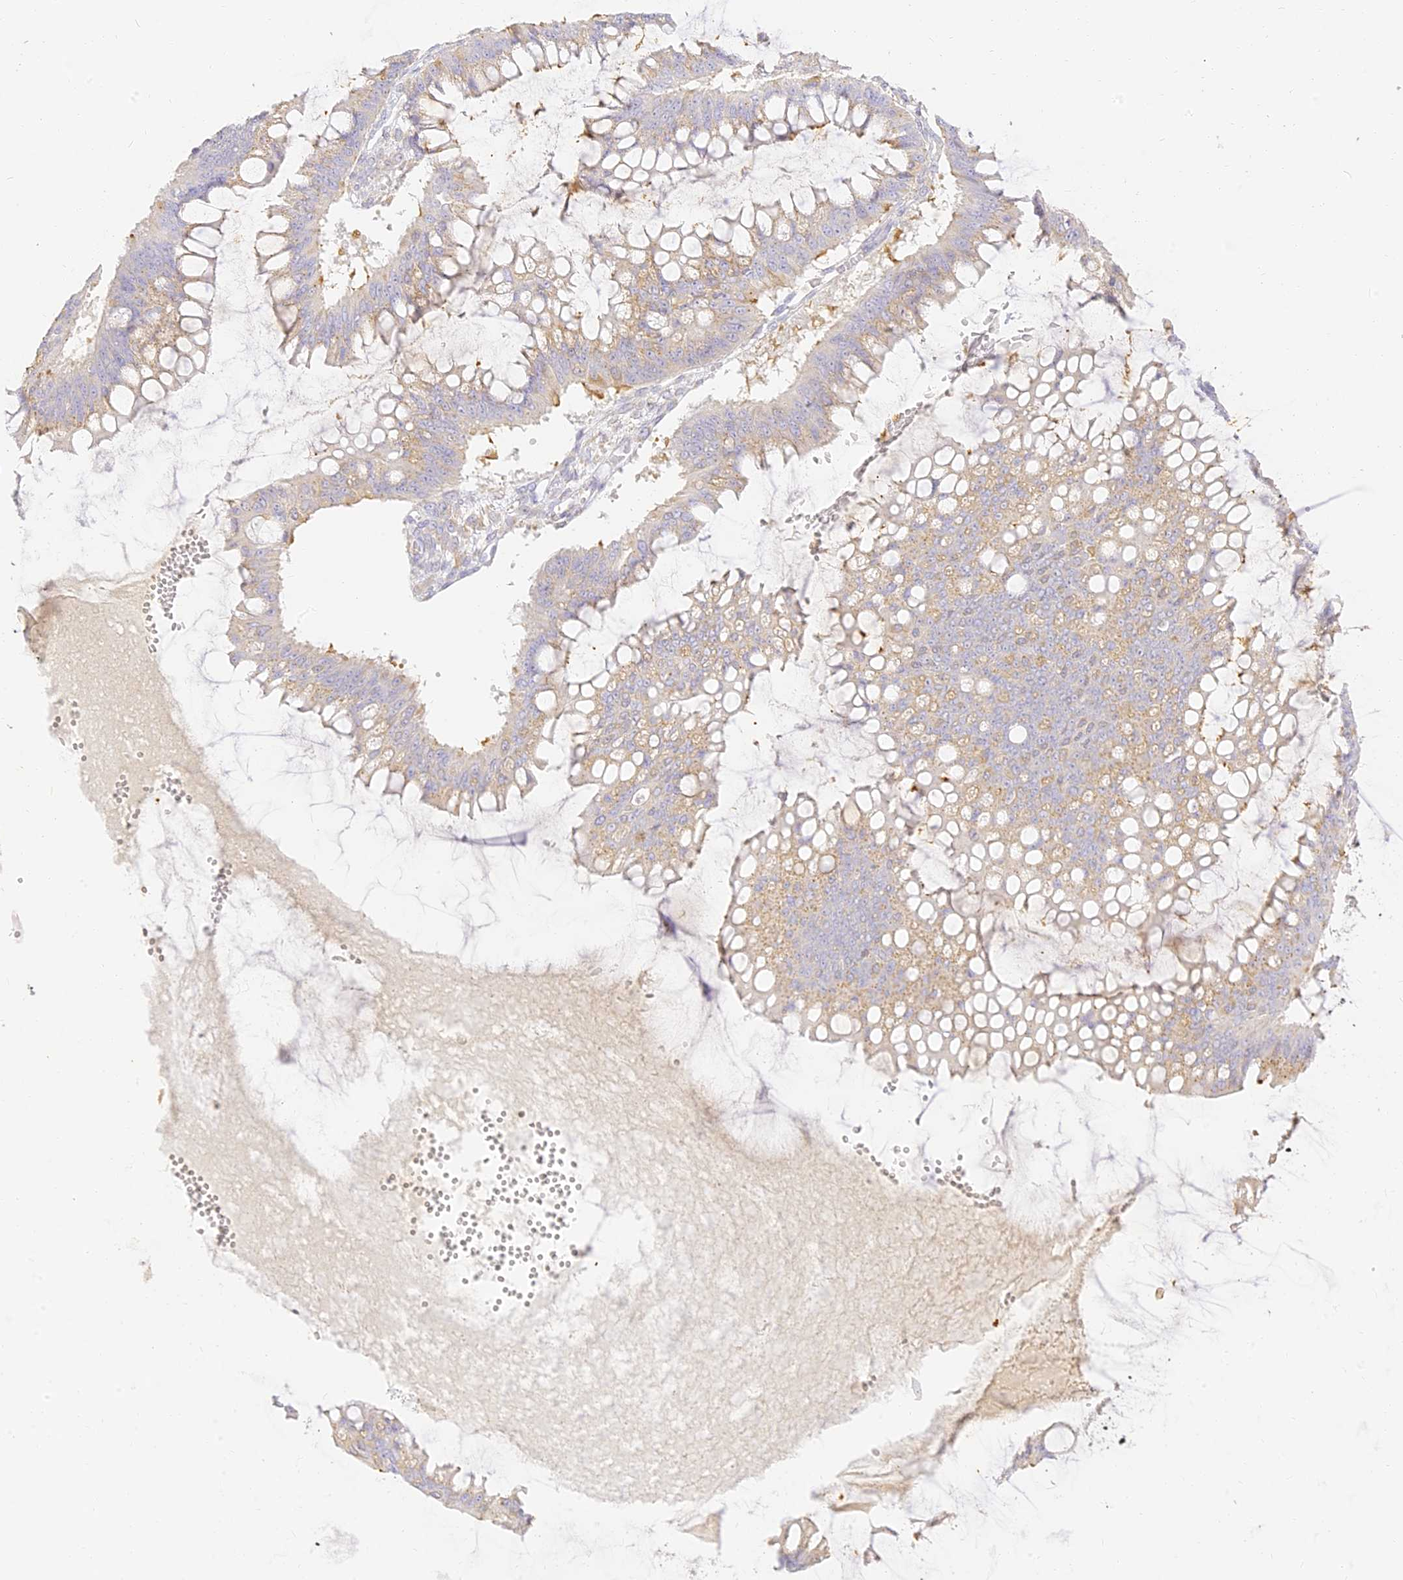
{"staining": {"intensity": "weak", "quantity": "25%-75%", "location": "cytoplasmic/membranous"}, "tissue": "ovarian cancer", "cell_type": "Tumor cells", "image_type": "cancer", "snomed": [{"axis": "morphology", "description": "Cystadenocarcinoma, mucinous, NOS"}, {"axis": "topography", "description": "Ovary"}], "caption": "This is a photomicrograph of immunohistochemistry staining of ovarian mucinous cystadenocarcinoma, which shows weak staining in the cytoplasmic/membranous of tumor cells.", "gene": "SEC13", "patient": {"sex": "female", "age": 73}}